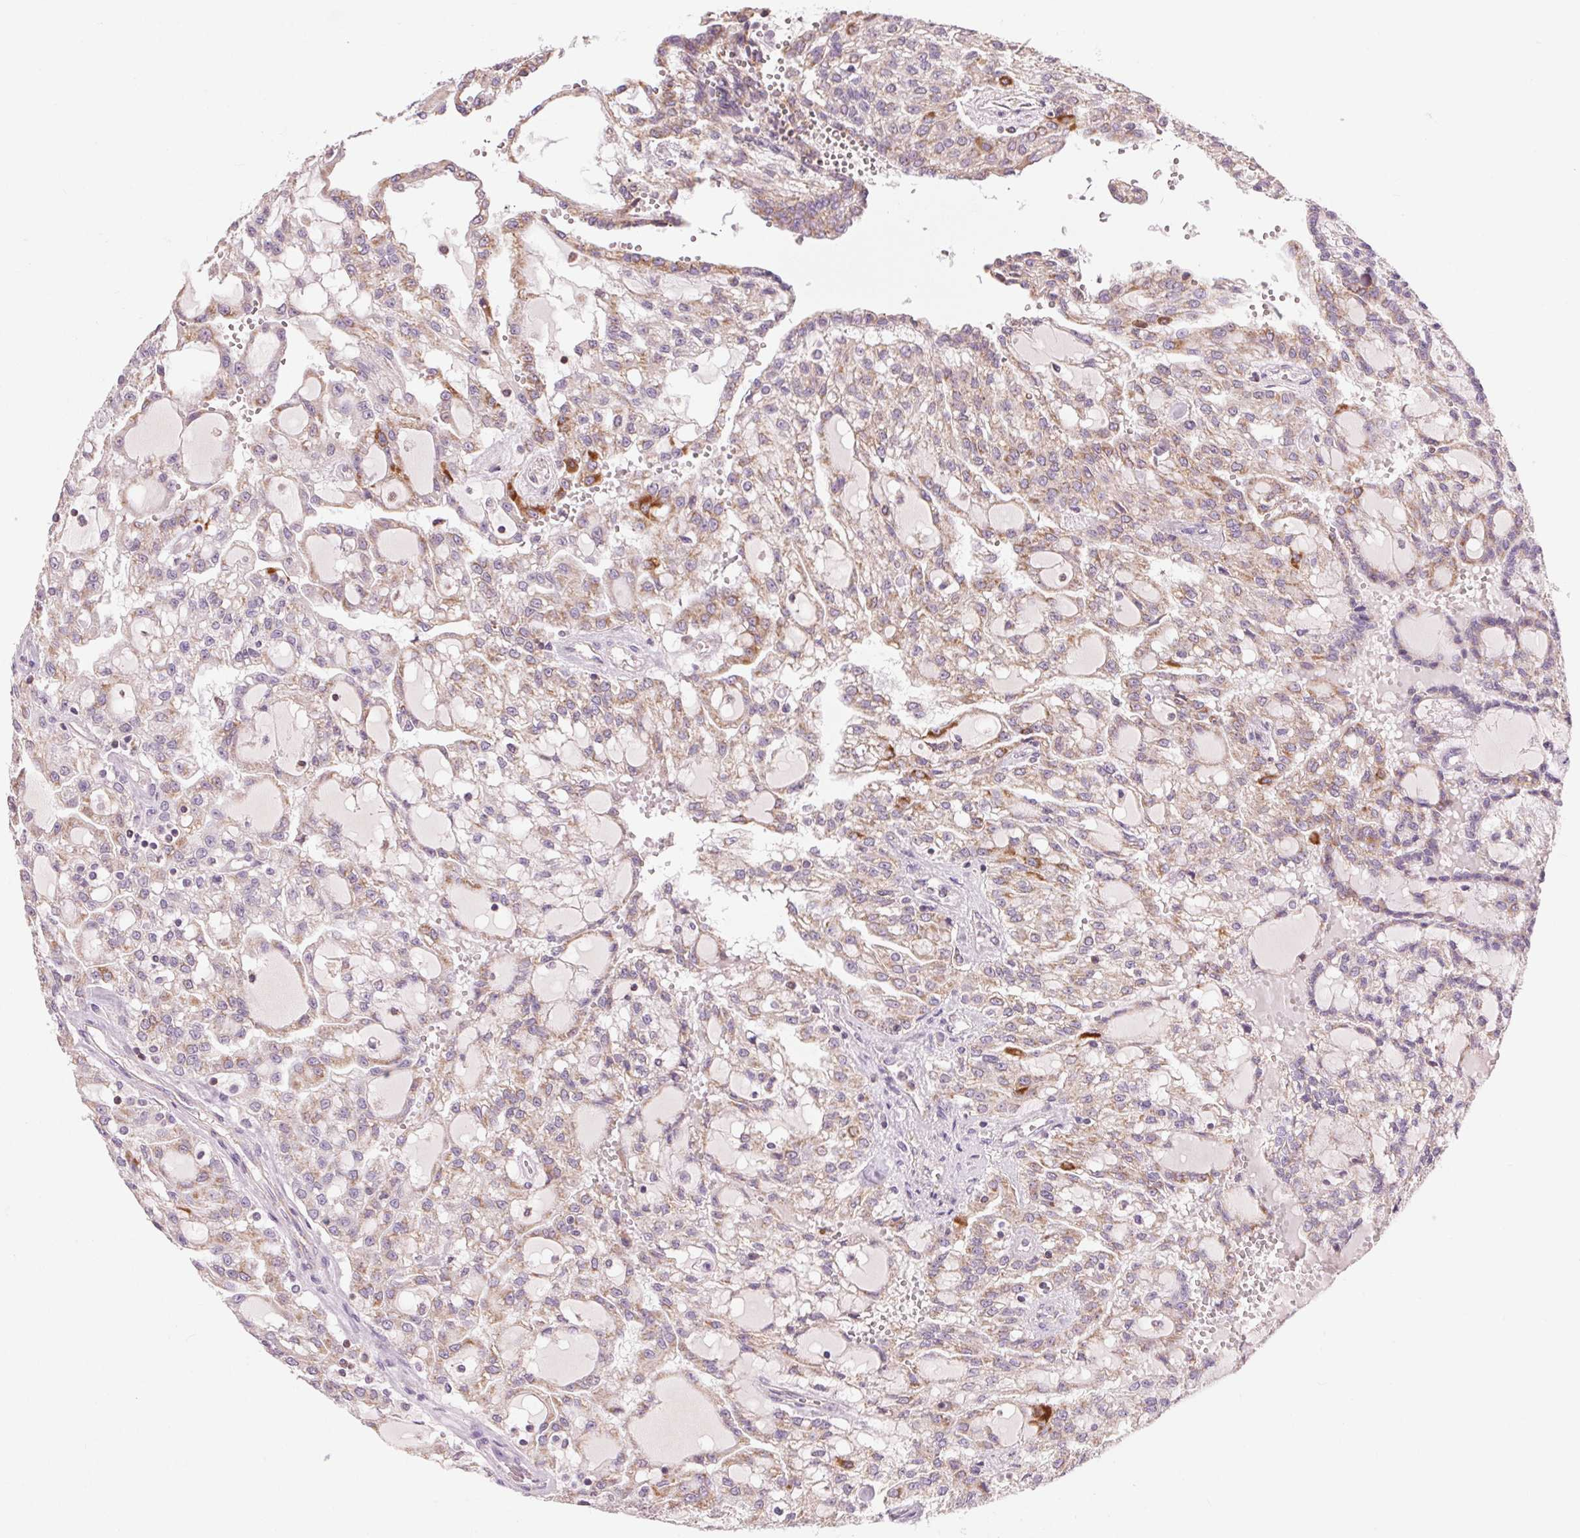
{"staining": {"intensity": "moderate", "quantity": "25%-75%", "location": "cytoplasmic/membranous"}, "tissue": "renal cancer", "cell_type": "Tumor cells", "image_type": "cancer", "snomed": [{"axis": "morphology", "description": "Adenocarcinoma, NOS"}, {"axis": "topography", "description": "Kidney"}], "caption": "Human renal cancer stained with a brown dye reveals moderate cytoplasmic/membranous positive positivity in approximately 25%-75% of tumor cells.", "gene": "COX6A1", "patient": {"sex": "male", "age": 63}}